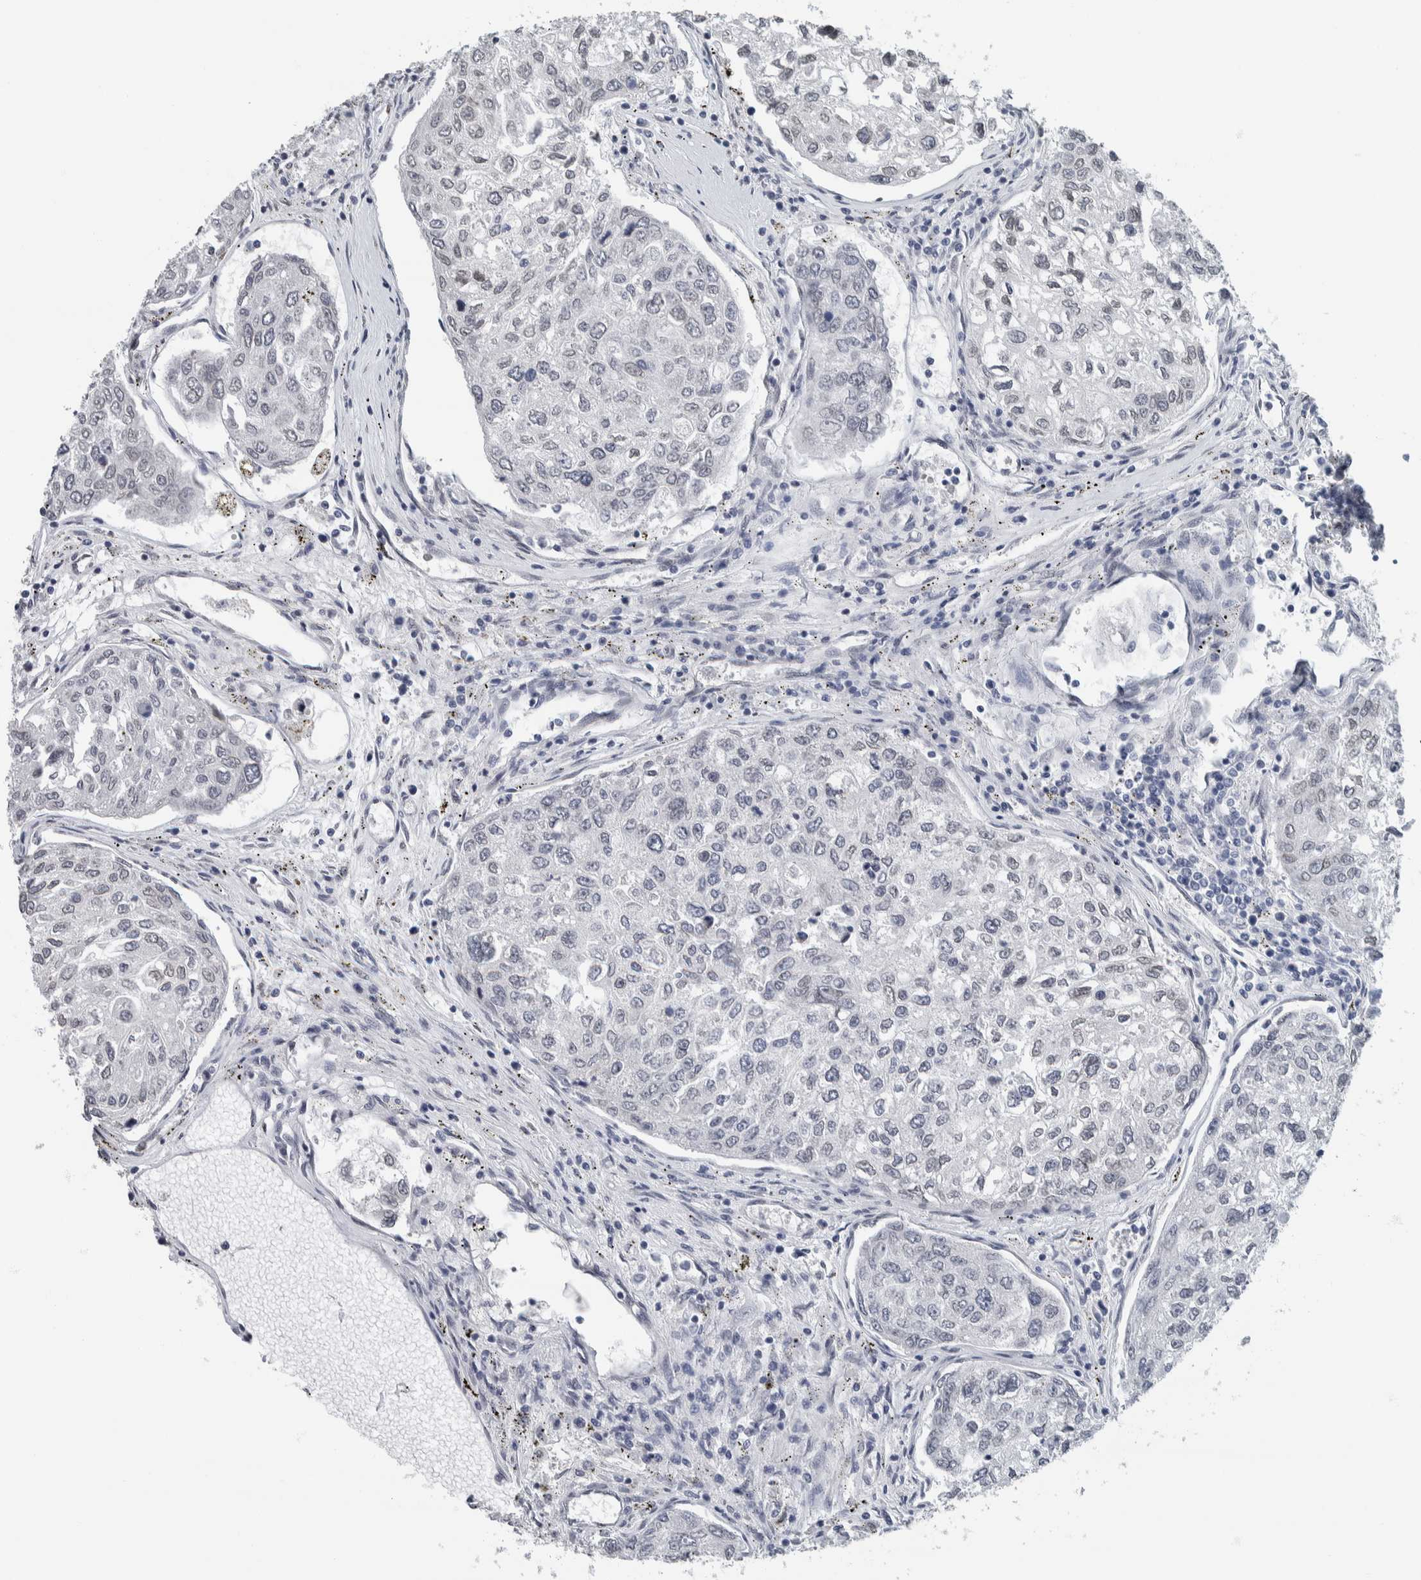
{"staining": {"intensity": "negative", "quantity": "none", "location": "none"}, "tissue": "urothelial cancer", "cell_type": "Tumor cells", "image_type": "cancer", "snomed": [{"axis": "morphology", "description": "Urothelial carcinoma, High grade"}, {"axis": "topography", "description": "Lymph node"}, {"axis": "topography", "description": "Urinary bladder"}], "caption": "The micrograph displays no staining of tumor cells in urothelial carcinoma (high-grade).", "gene": "NEFM", "patient": {"sex": "male", "age": 51}}